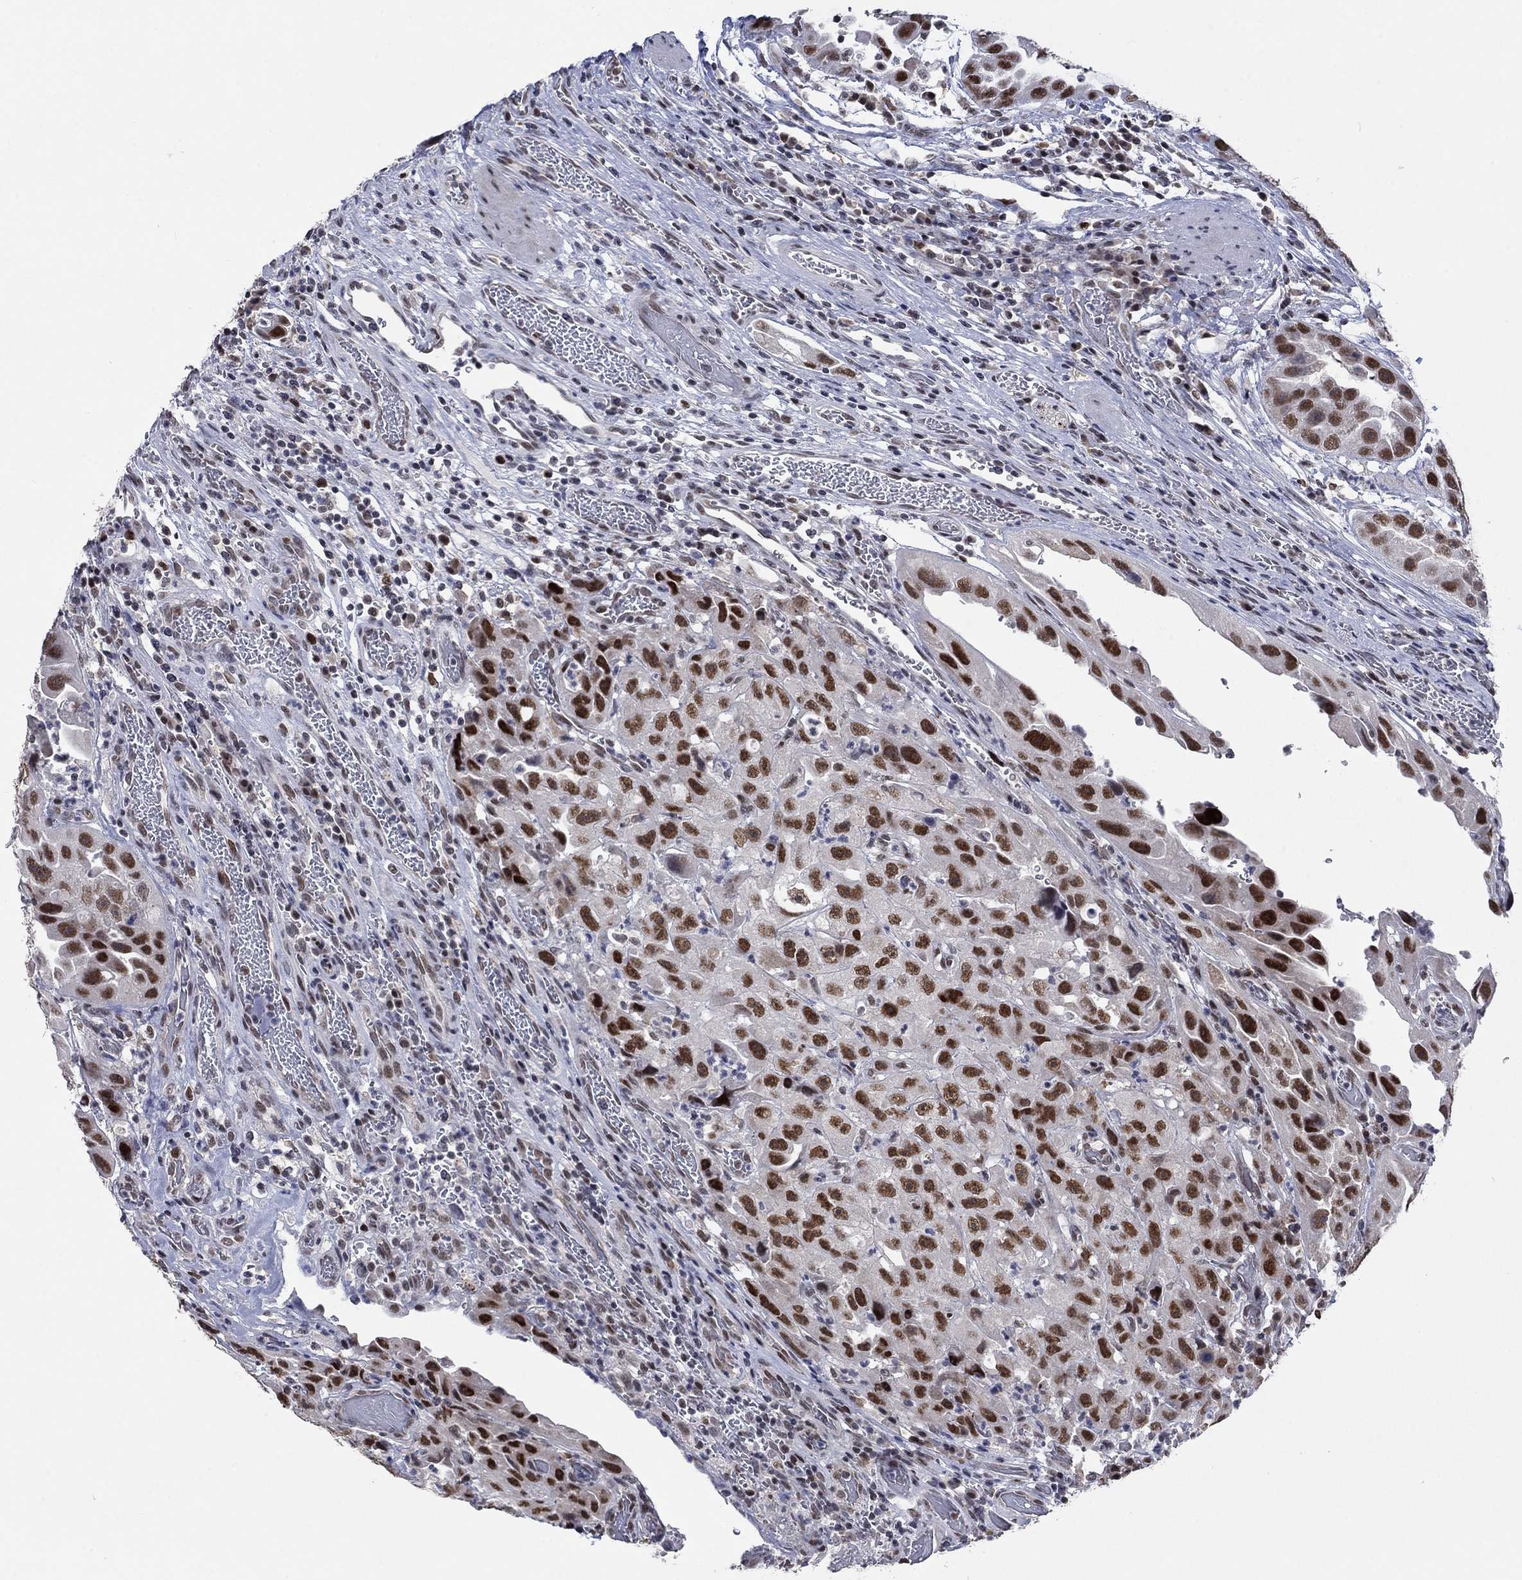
{"staining": {"intensity": "strong", "quantity": ">75%", "location": "nuclear"}, "tissue": "urothelial cancer", "cell_type": "Tumor cells", "image_type": "cancer", "snomed": [{"axis": "morphology", "description": "Urothelial carcinoma, High grade"}, {"axis": "topography", "description": "Urinary bladder"}], "caption": "Protein expression analysis of human high-grade urothelial carcinoma reveals strong nuclear staining in about >75% of tumor cells.", "gene": "HCFC1", "patient": {"sex": "female", "age": 41}}